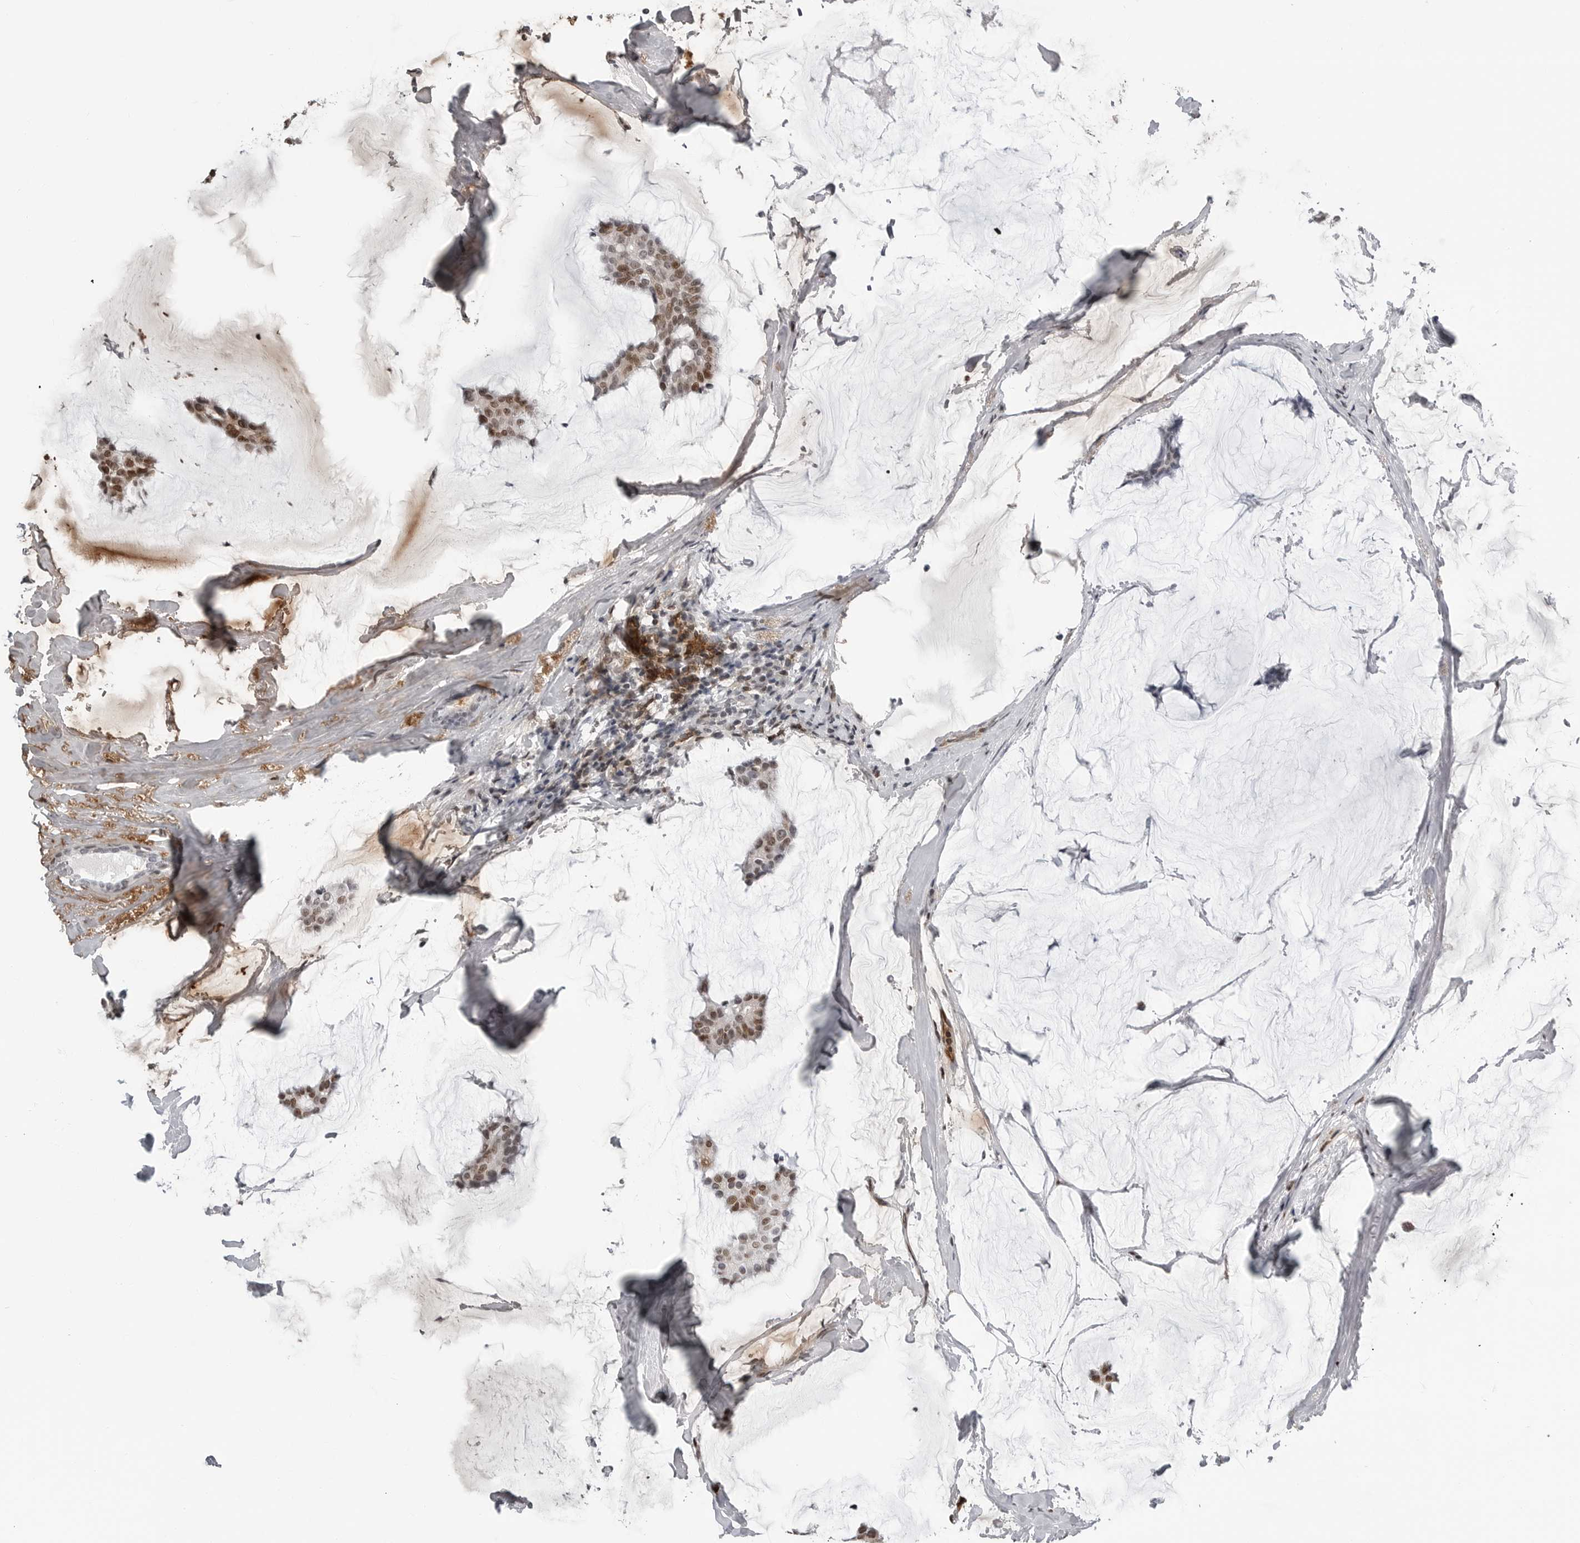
{"staining": {"intensity": "moderate", "quantity": "25%-75%", "location": "nuclear"}, "tissue": "breast cancer", "cell_type": "Tumor cells", "image_type": "cancer", "snomed": [{"axis": "morphology", "description": "Duct carcinoma"}, {"axis": "topography", "description": "Breast"}], "caption": "The micrograph demonstrates staining of invasive ductal carcinoma (breast), revealing moderate nuclear protein staining (brown color) within tumor cells. (DAB (3,3'-diaminobenzidine) = brown stain, brightfield microscopy at high magnification).", "gene": "CXCR5", "patient": {"sex": "female", "age": 93}}